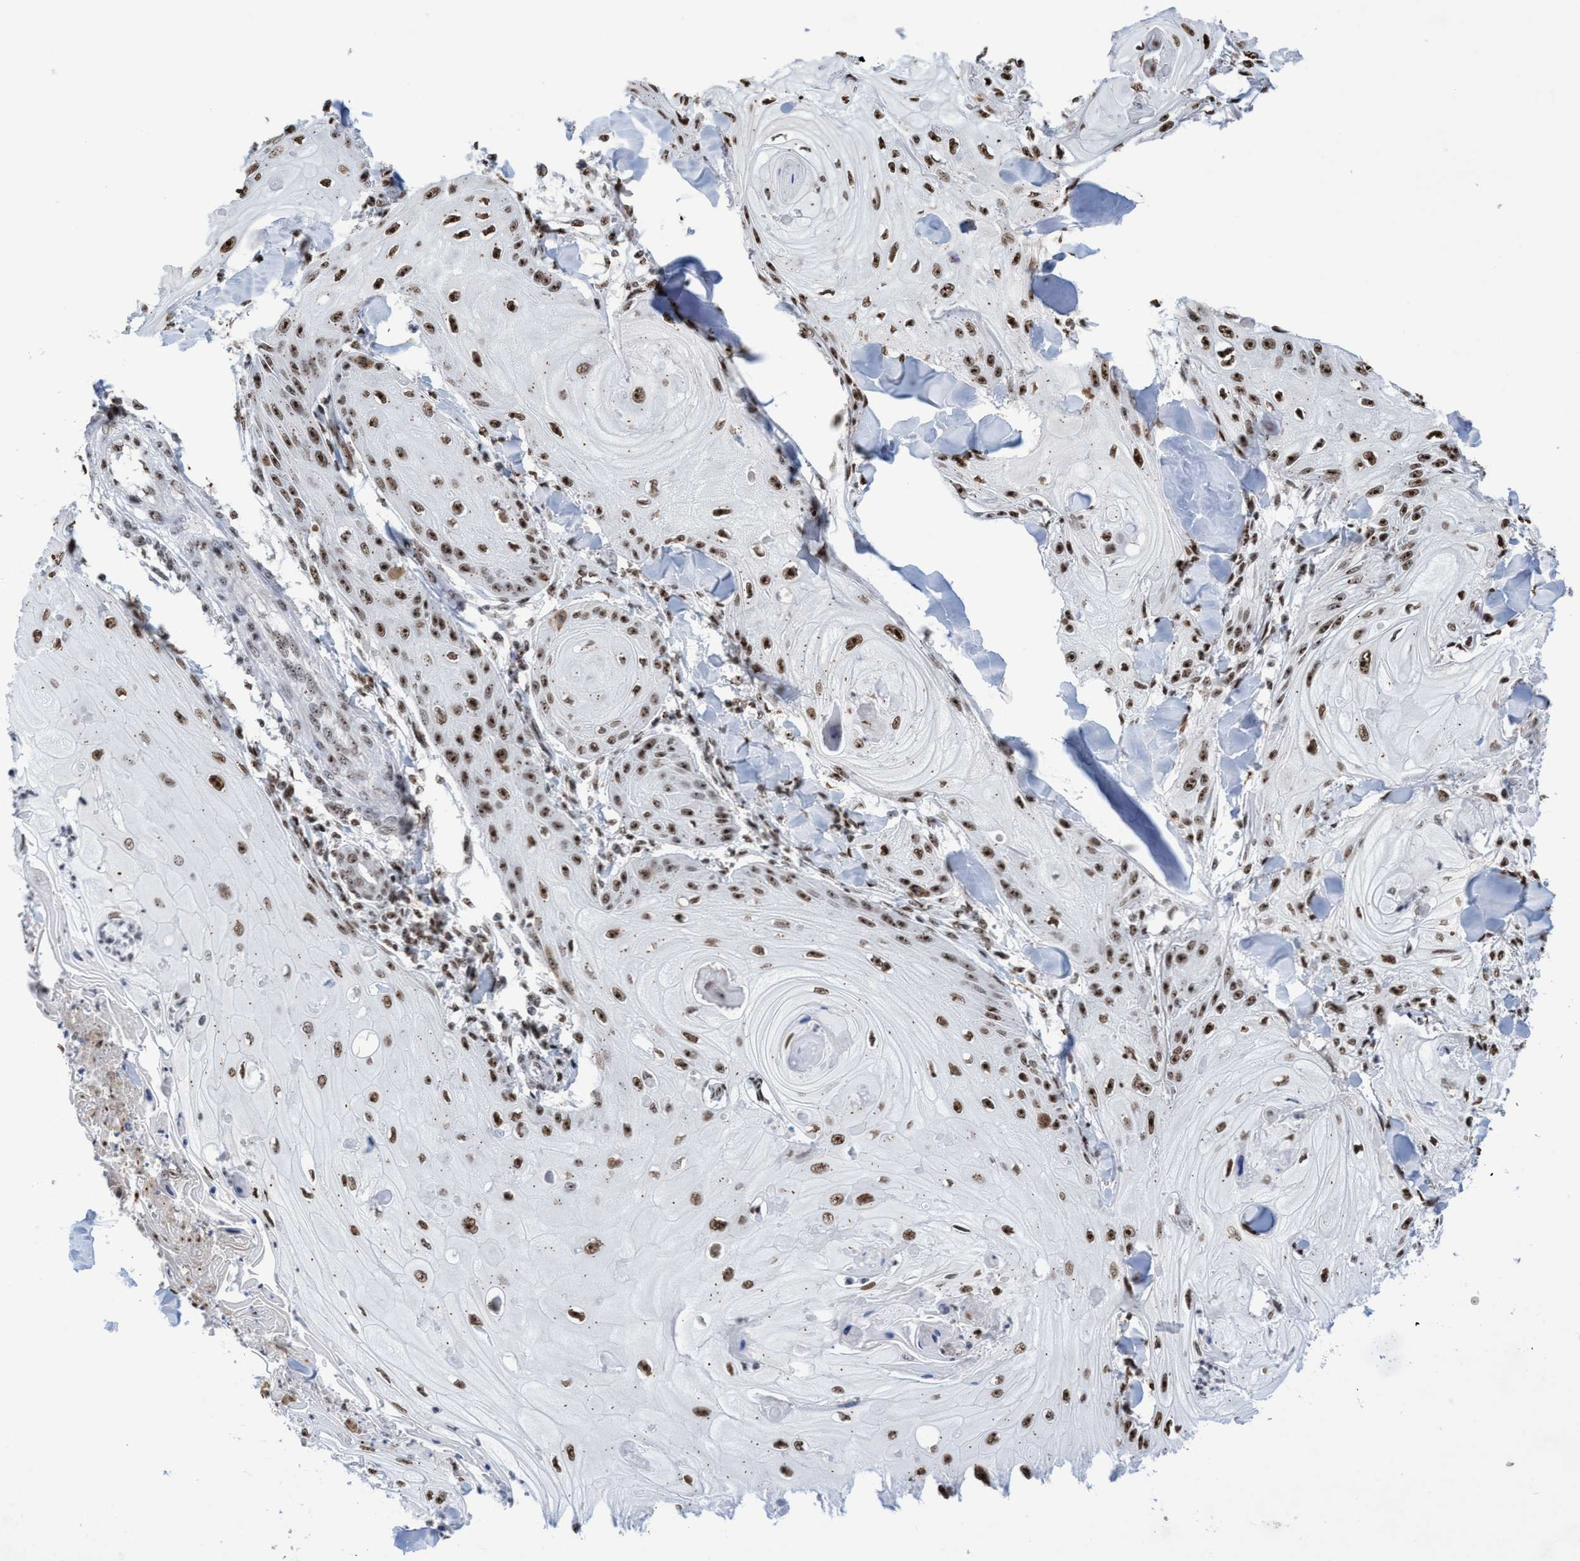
{"staining": {"intensity": "moderate", "quantity": ">75%", "location": "nuclear"}, "tissue": "skin cancer", "cell_type": "Tumor cells", "image_type": "cancer", "snomed": [{"axis": "morphology", "description": "Squamous cell carcinoma, NOS"}, {"axis": "topography", "description": "Skin"}], "caption": "DAB (3,3'-diaminobenzidine) immunohistochemical staining of skin cancer exhibits moderate nuclear protein positivity in approximately >75% of tumor cells. Immunohistochemistry stains the protein of interest in brown and the nuclei are stained blue.", "gene": "EFCAB10", "patient": {"sex": "male", "age": 74}}